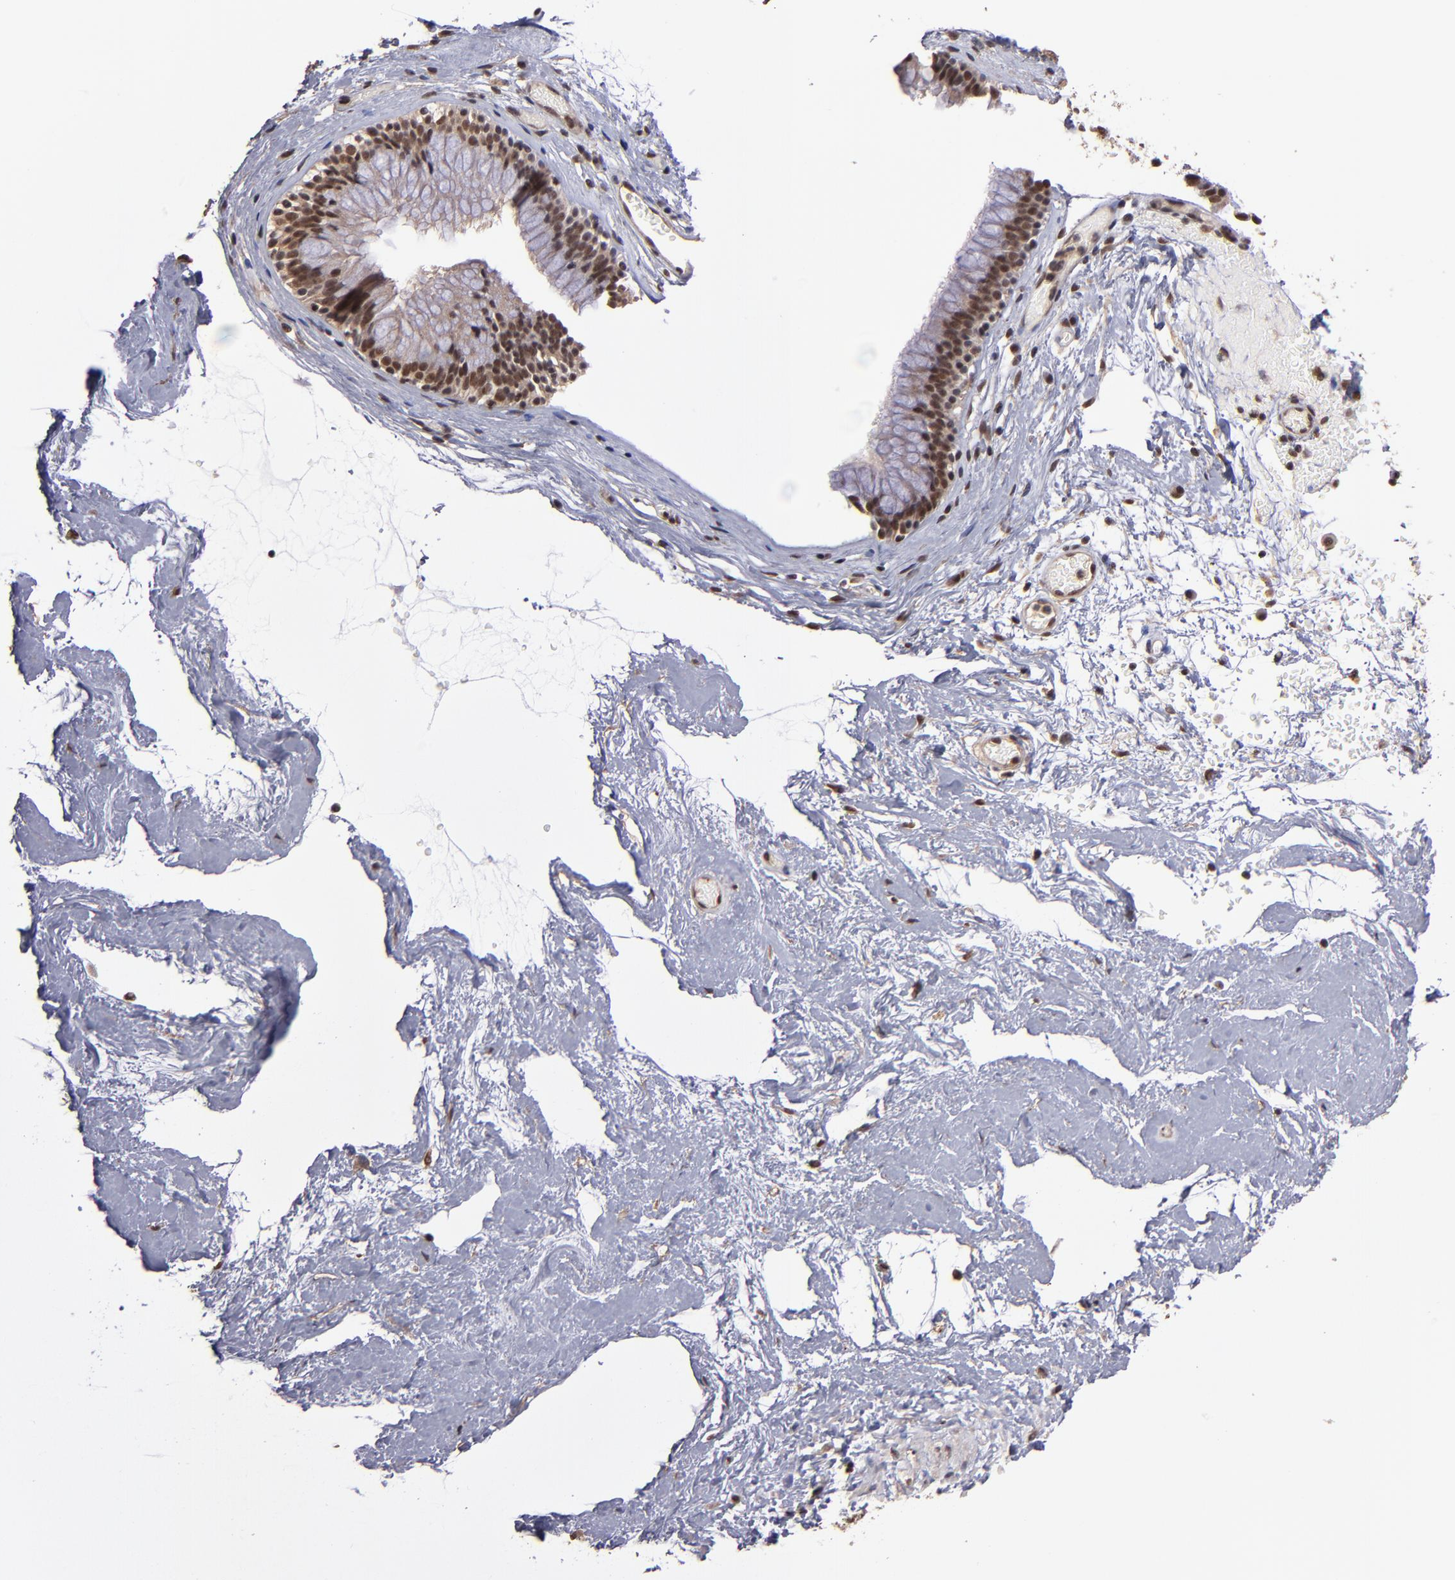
{"staining": {"intensity": "moderate", "quantity": ">75%", "location": "nuclear"}, "tissue": "nasopharynx", "cell_type": "Respiratory epithelial cells", "image_type": "normal", "snomed": [{"axis": "morphology", "description": "Normal tissue, NOS"}, {"axis": "morphology", "description": "Inflammation, NOS"}, {"axis": "topography", "description": "Nasopharynx"}], "caption": "Immunohistochemical staining of benign nasopharynx demonstrates moderate nuclear protein positivity in approximately >75% of respiratory epithelial cells. The protein is stained brown, and the nuclei are stained in blue (DAB (3,3'-diaminobenzidine) IHC with brightfield microscopy, high magnification).", "gene": "TERF2", "patient": {"sex": "male", "age": 48}}